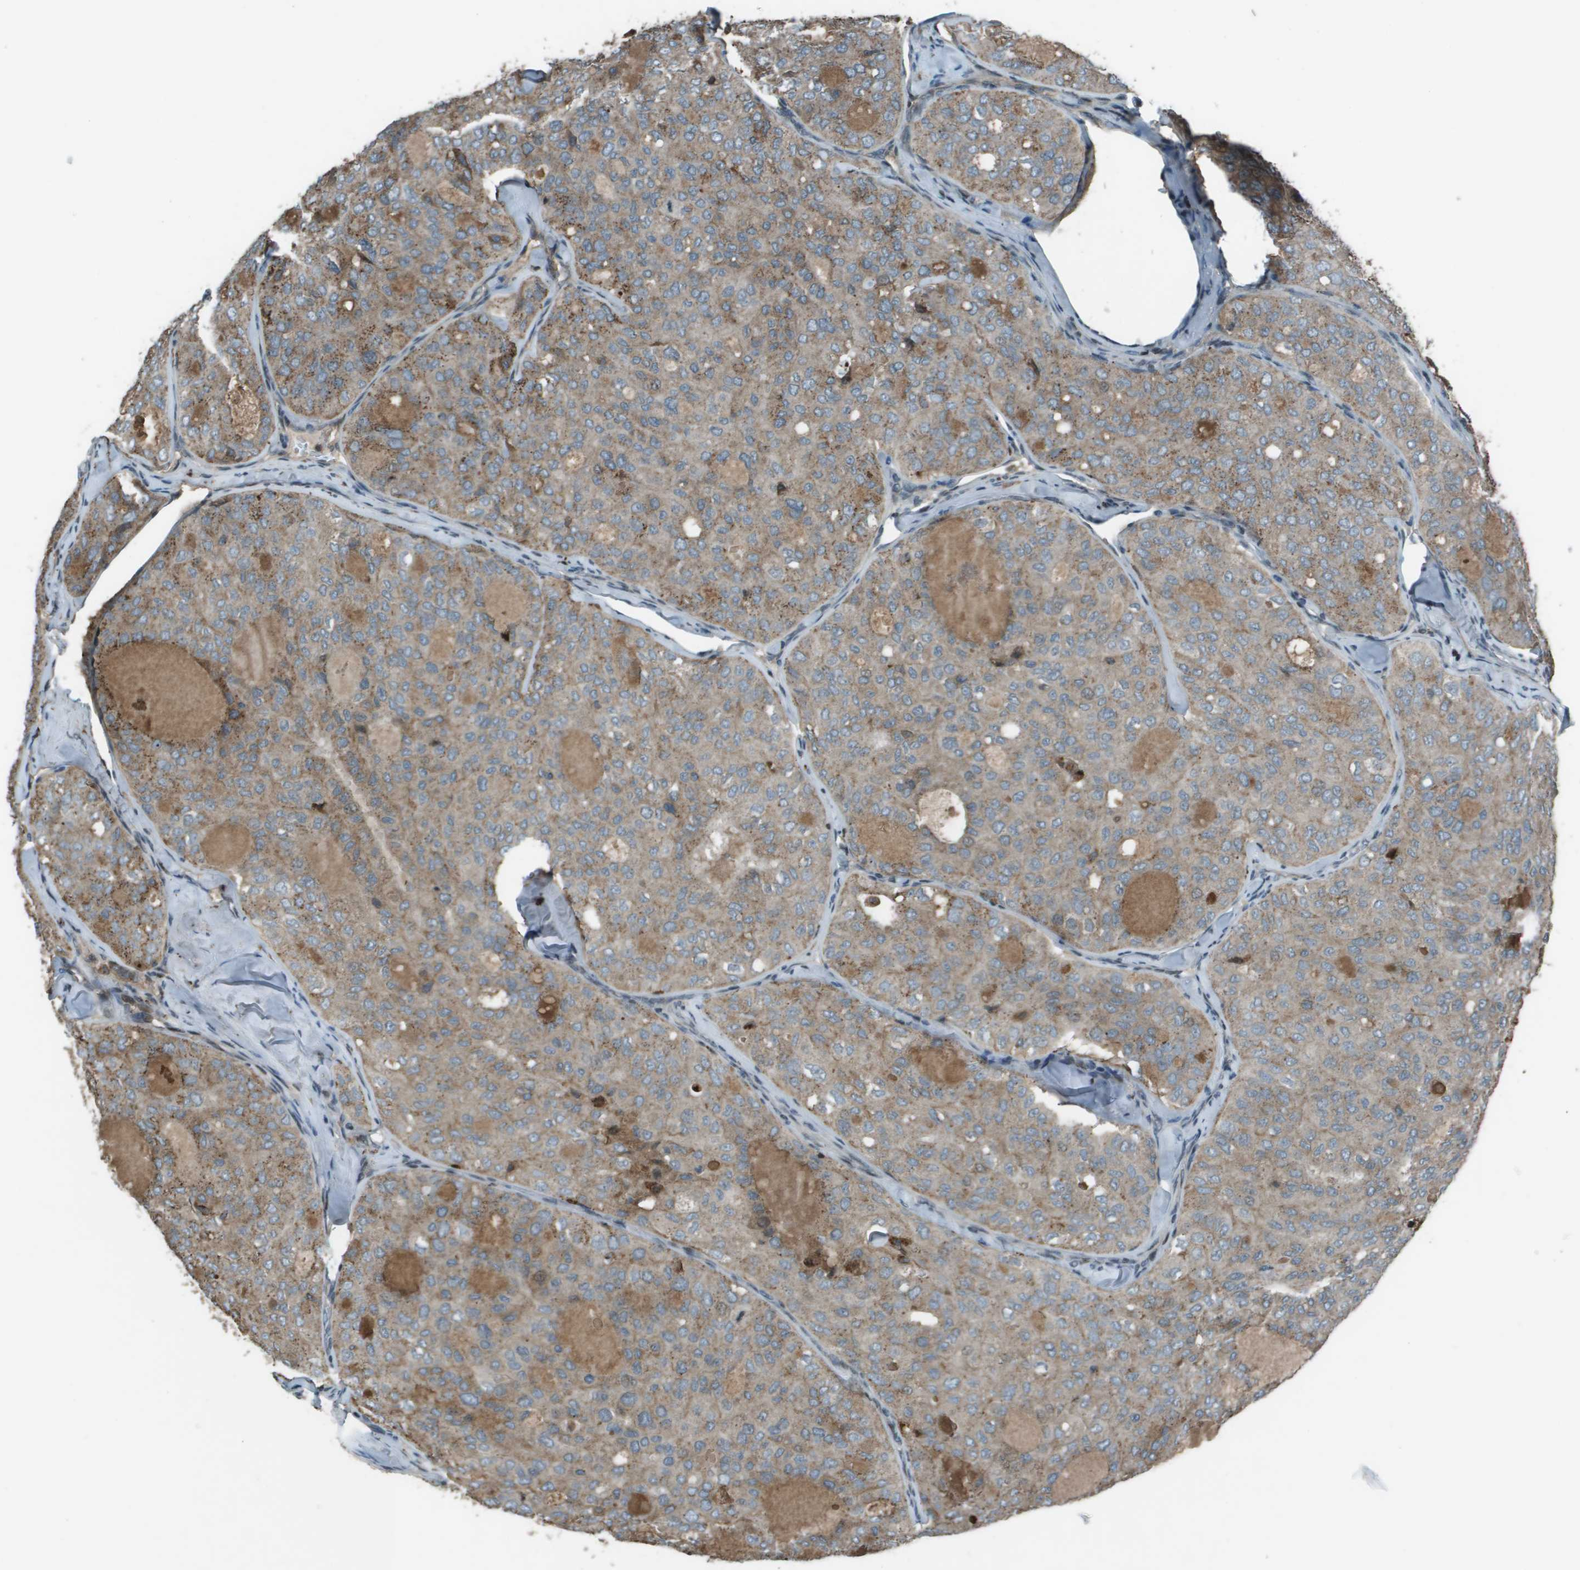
{"staining": {"intensity": "weak", "quantity": ">75%", "location": "cytoplasmic/membranous"}, "tissue": "thyroid cancer", "cell_type": "Tumor cells", "image_type": "cancer", "snomed": [{"axis": "morphology", "description": "Follicular adenoma carcinoma, NOS"}, {"axis": "topography", "description": "Thyroid gland"}], "caption": "A brown stain highlights weak cytoplasmic/membranous expression of a protein in human thyroid cancer (follicular adenoma carcinoma) tumor cells.", "gene": "CXCL12", "patient": {"sex": "male", "age": 75}}